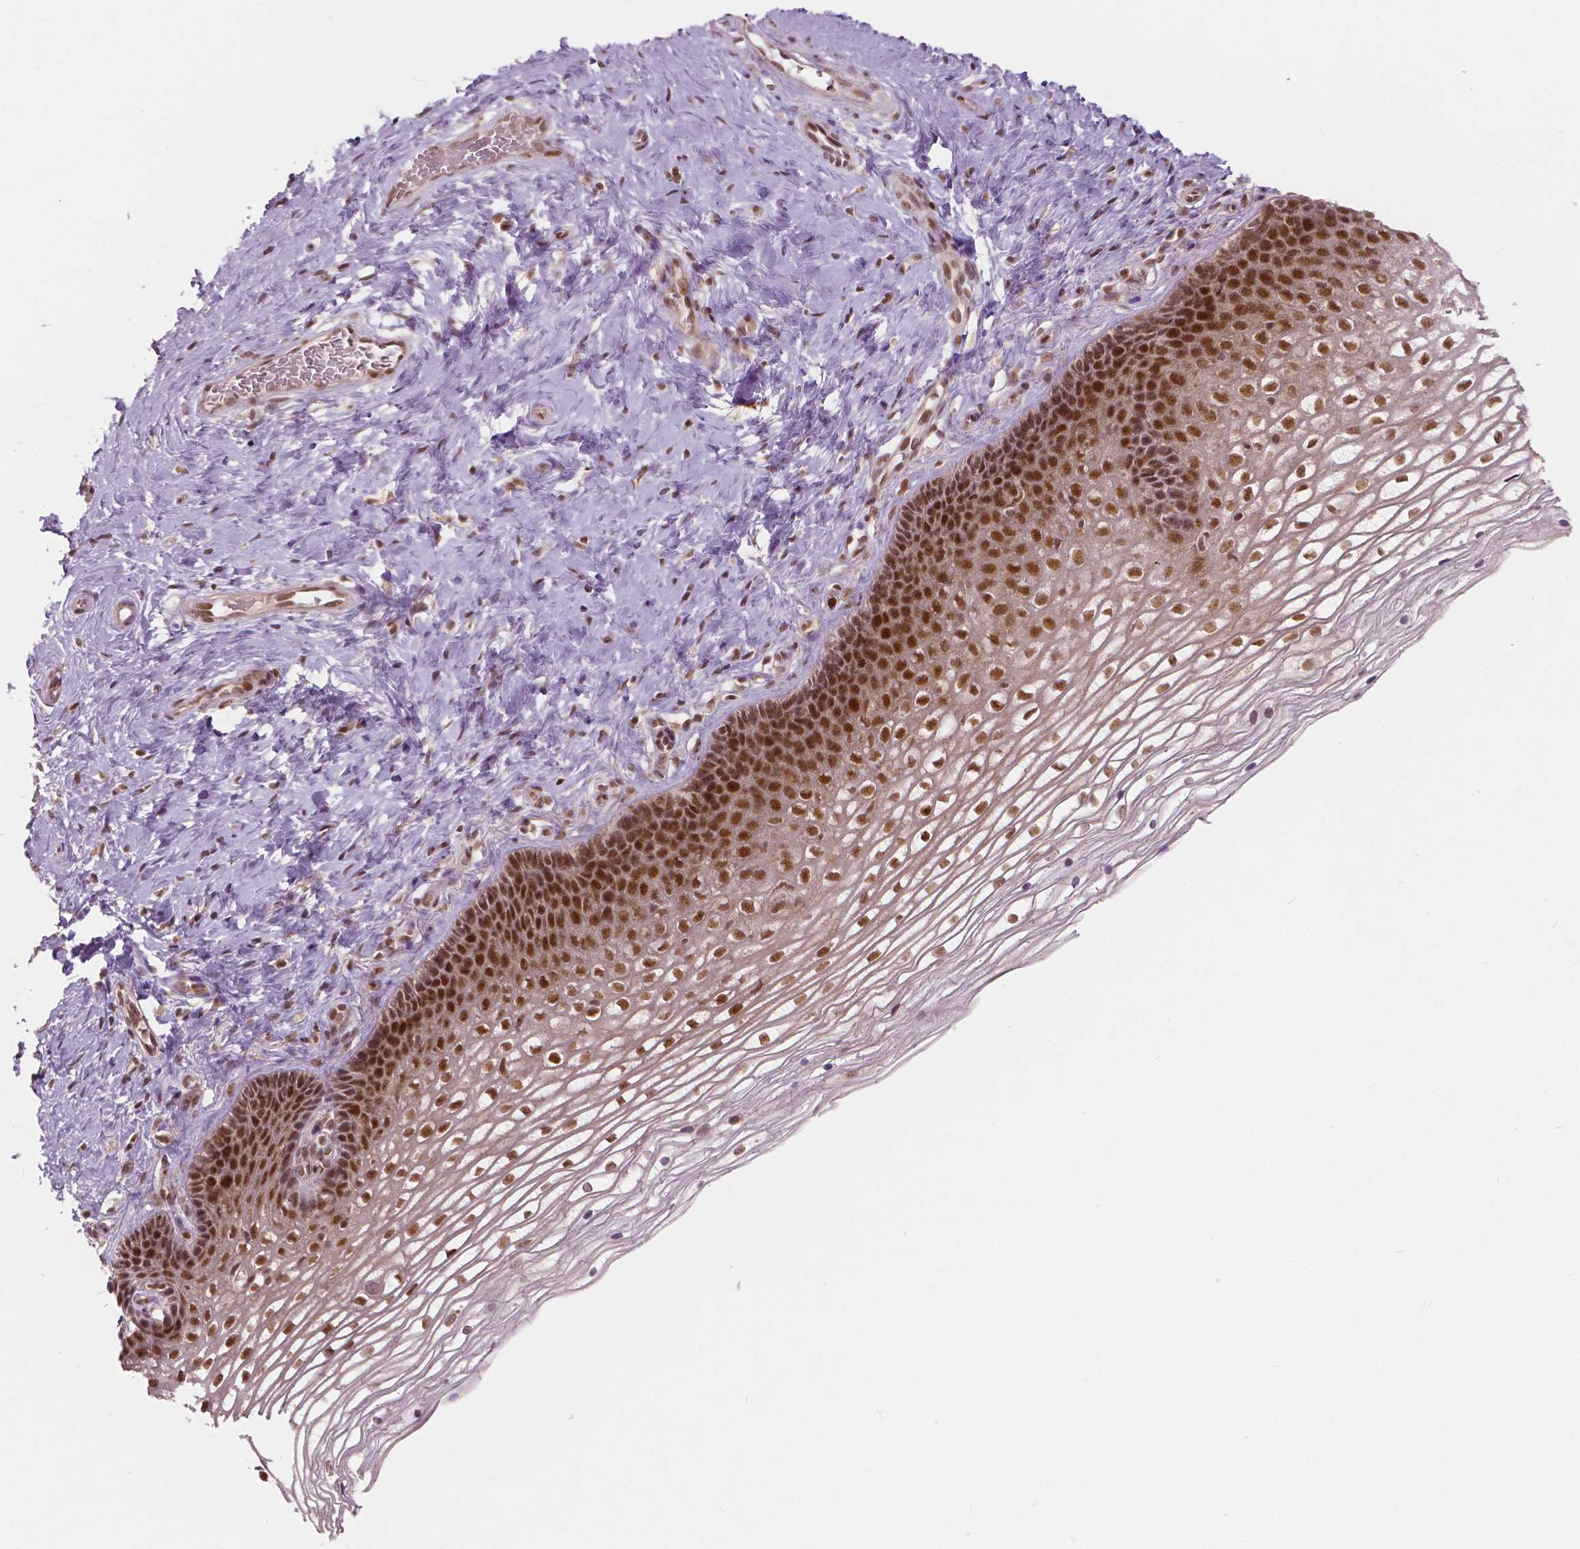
{"staining": {"intensity": "moderate", "quantity": ">75%", "location": "nuclear"}, "tissue": "cervix", "cell_type": "Glandular cells", "image_type": "normal", "snomed": [{"axis": "morphology", "description": "Normal tissue, NOS"}, {"axis": "topography", "description": "Cervix"}], "caption": "Protein expression analysis of unremarkable human cervix reveals moderate nuclear expression in about >75% of glandular cells.", "gene": "NSD2", "patient": {"sex": "female", "age": 34}}